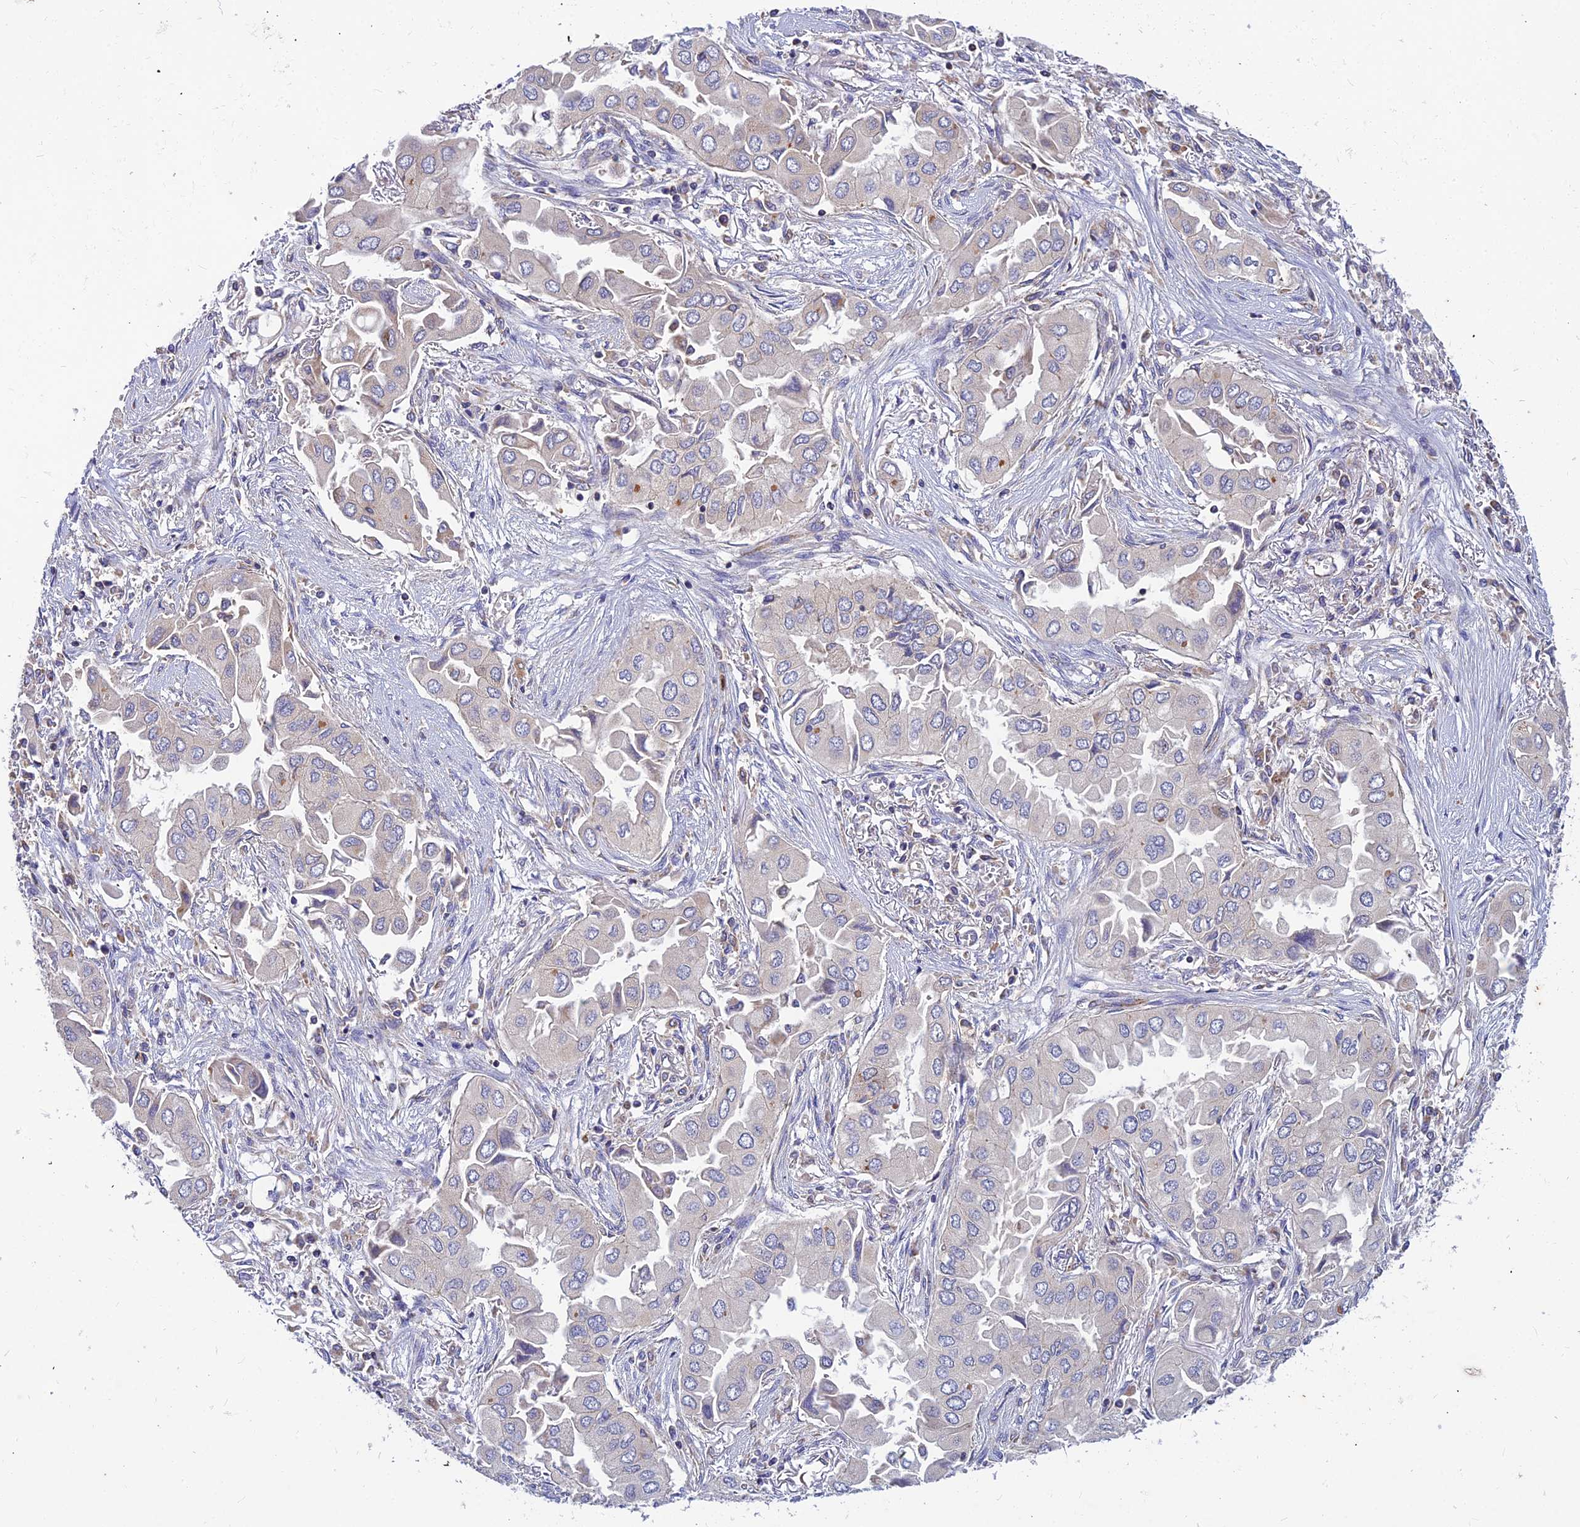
{"staining": {"intensity": "negative", "quantity": "none", "location": "none"}, "tissue": "lung cancer", "cell_type": "Tumor cells", "image_type": "cancer", "snomed": [{"axis": "morphology", "description": "Adenocarcinoma, NOS"}, {"axis": "topography", "description": "Lung"}], "caption": "High power microscopy histopathology image of an immunohistochemistry (IHC) photomicrograph of lung adenocarcinoma, revealing no significant expression in tumor cells.", "gene": "ASPHD1", "patient": {"sex": "female", "age": 76}}